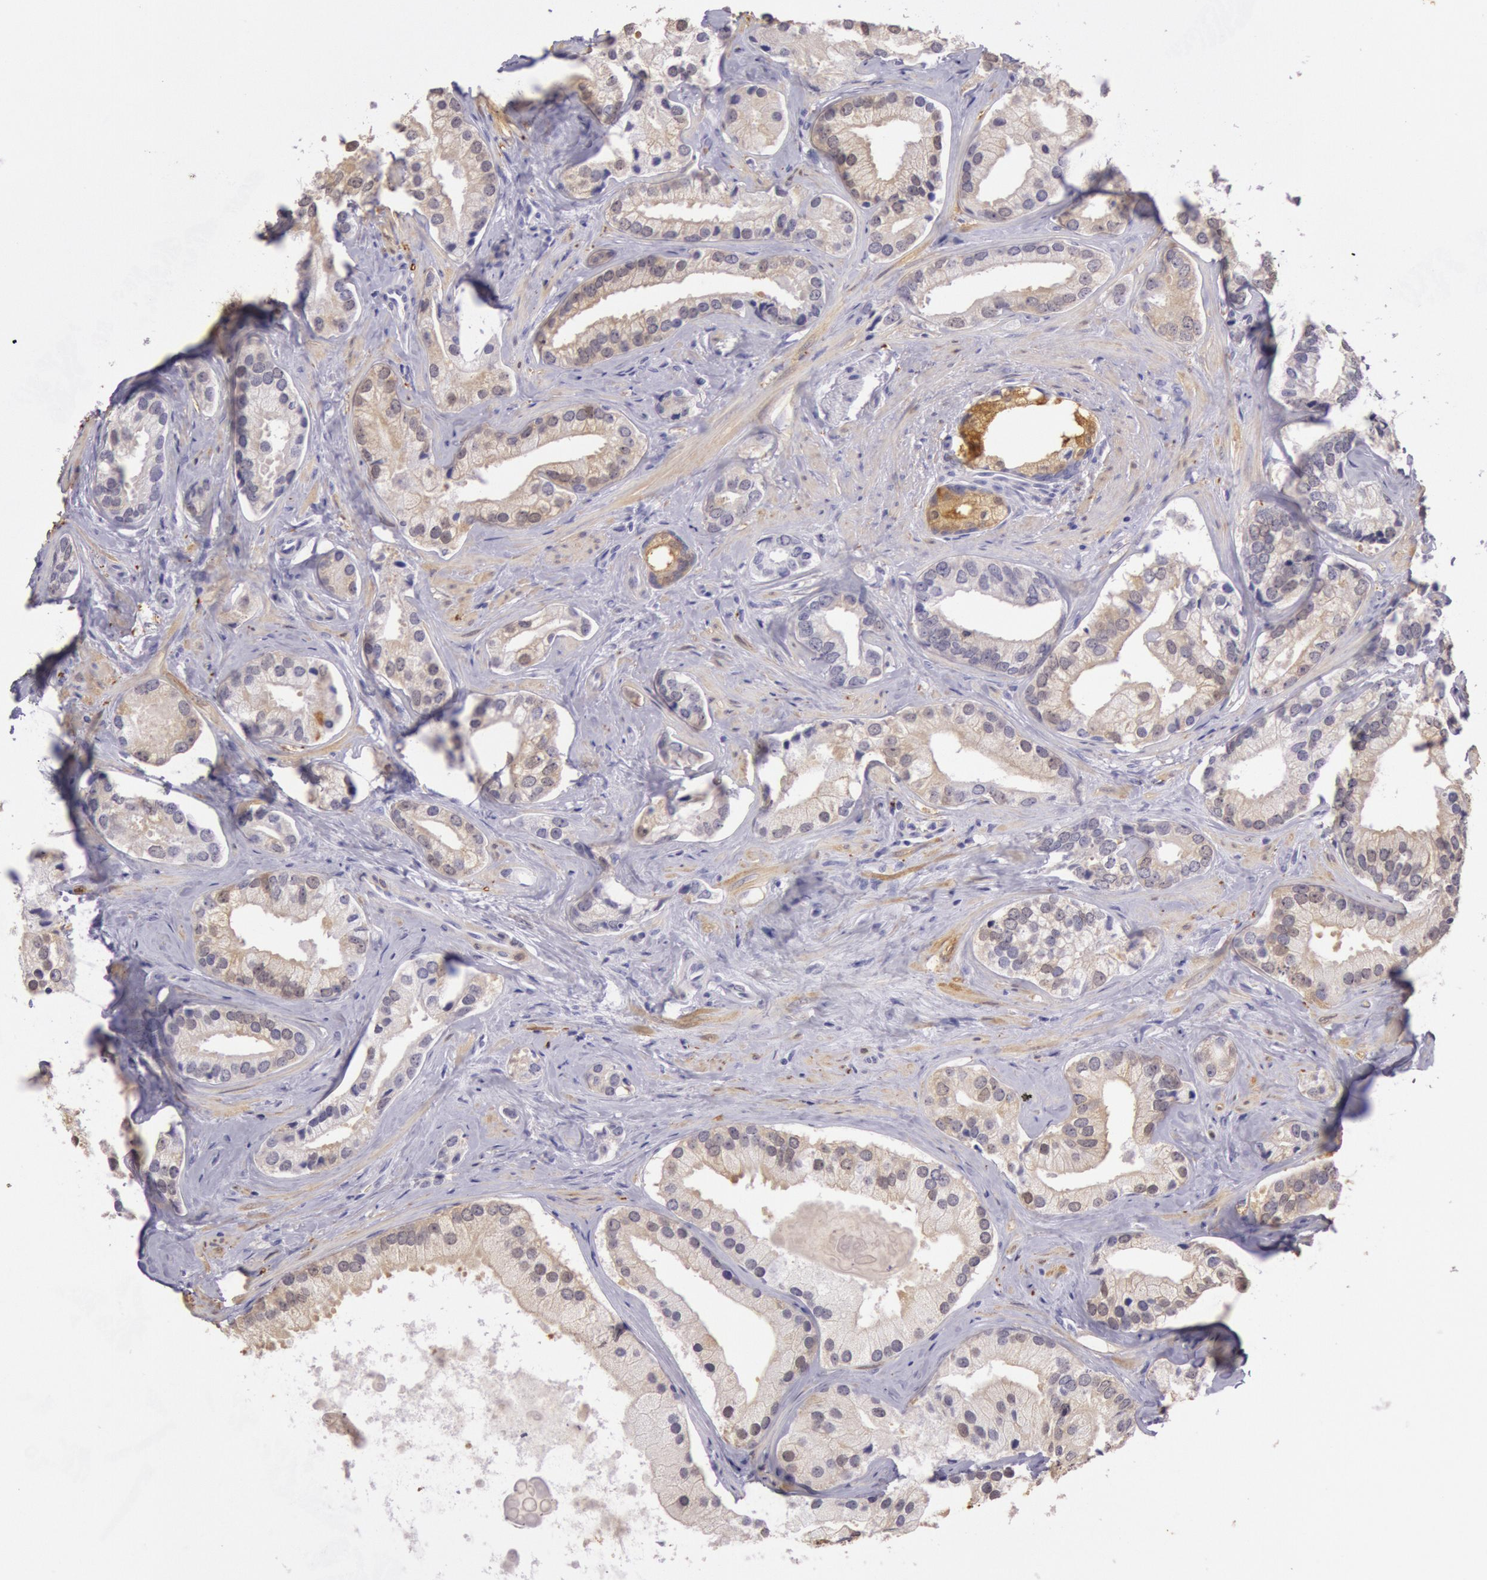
{"staining": {"intensity": "weak", "quantity": "<25%", "location": "cytoplasmic/membranous"}, "tissue": "prostate cancer", "cell_type": "Tumor cells", "image_type": "cancer", "snomed": [{"axis": "morphology", "description": "Adenocarcinoma, Medium grade"}, {"axis": "topography", "description": "Prostate"}], "caption": "The image reveals no significant positivity in tumor cells of prostate medium-grade adenocarcinoma. (Brightfield microscopy of DAB (3,3'-diaminobenzidine) immunohistochemistry (IHC) at high magnification).", "gene": "CKB", "patient": {"sex": "male", "age": 70}}